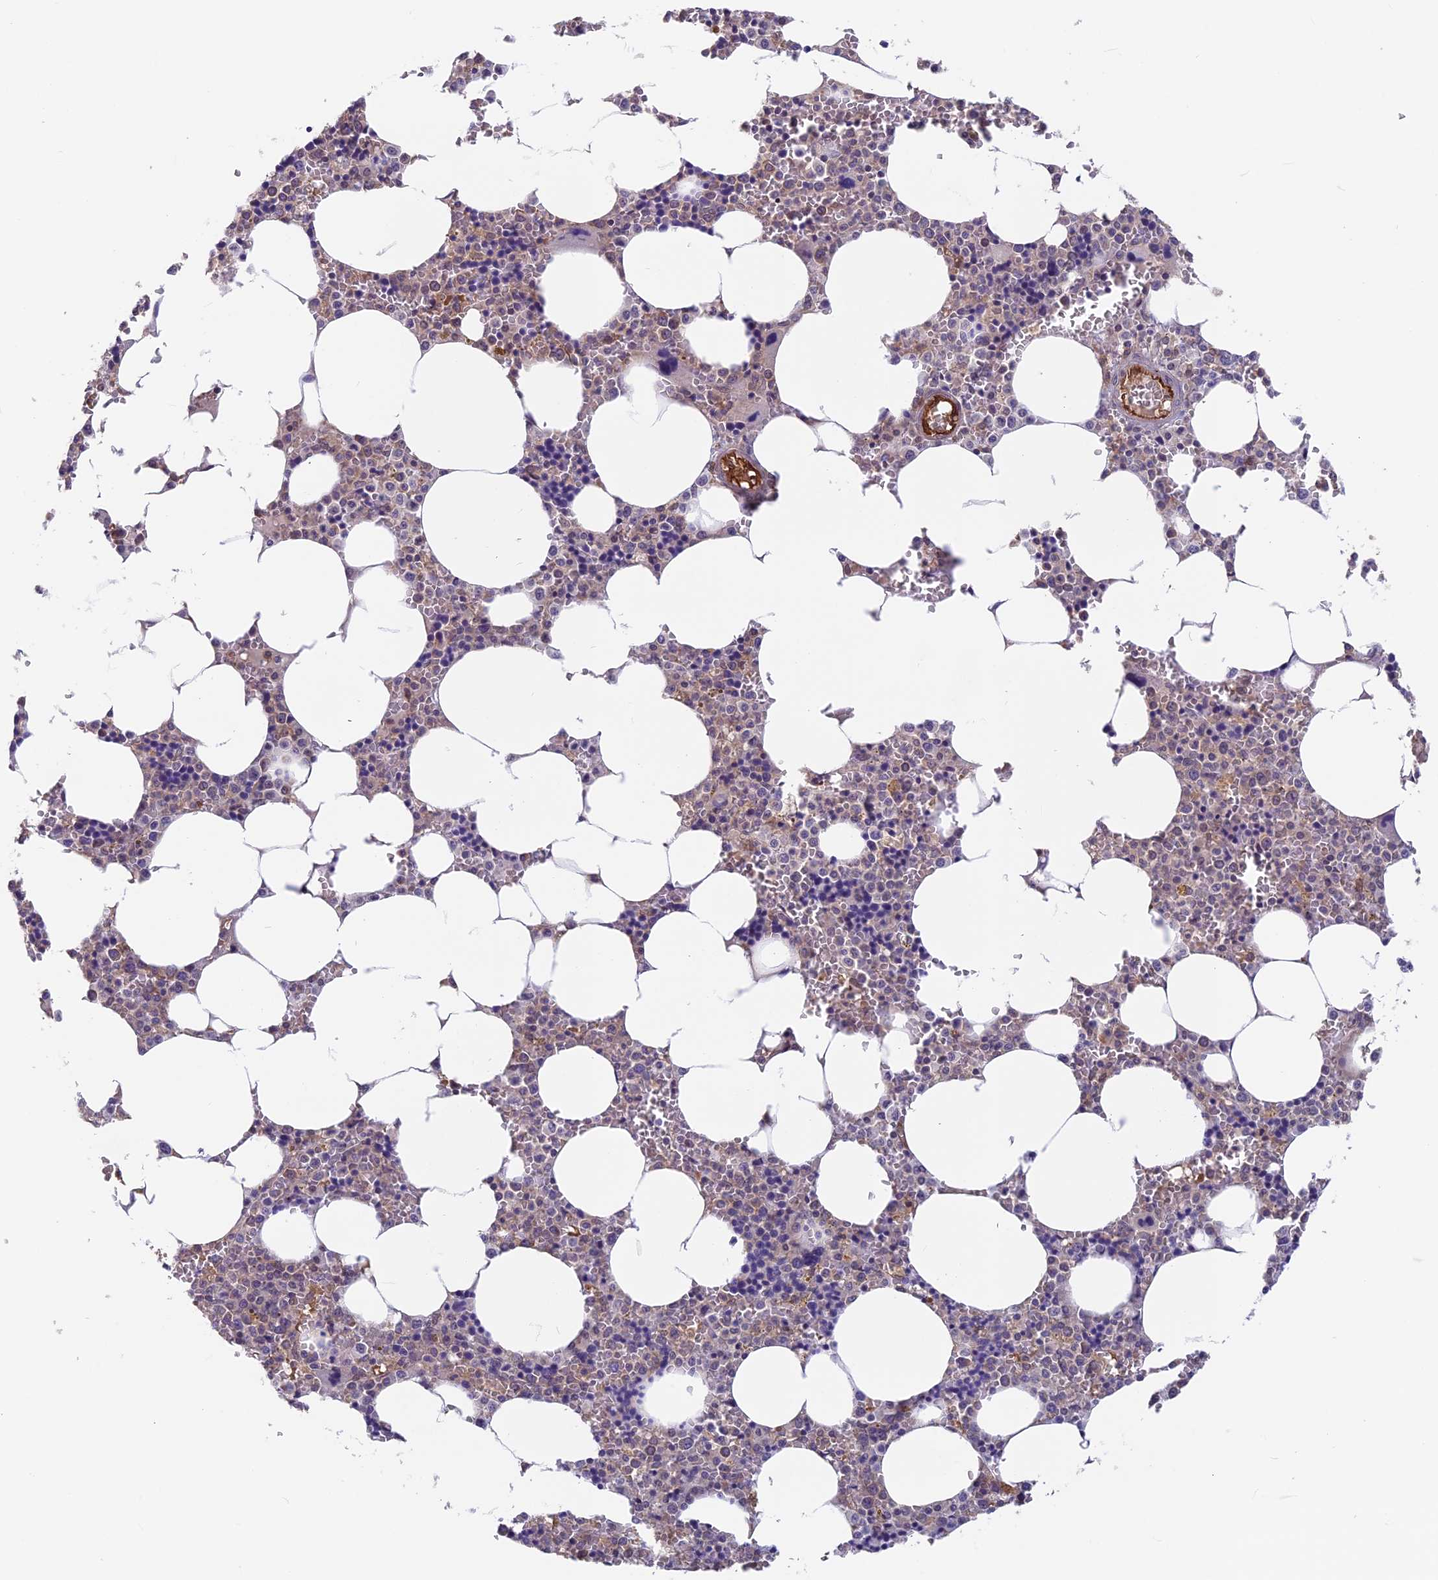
{"staining": {"intensity": "weak", "quantity": "<25%", "location": "cytoplasmic/membranous"}, "tissue": "bone marrow", "cell_type": "Hematopoietic cells", "image_type": "normal", "snomed": [{"axis": "morphology", "description": "Normal tissue, NOS"}, {"axis": "topography", "description": "Bone marrow"}], "caption": "This micrograph is of unremarkable bone marrow stained with immunohistochemistry to label a protein in brown with the nuclei are counter-stained blue. There is no expression in hematopoietic cells.", "gene": "MAST2", "patient": {"sex": "male", "age": 70}}